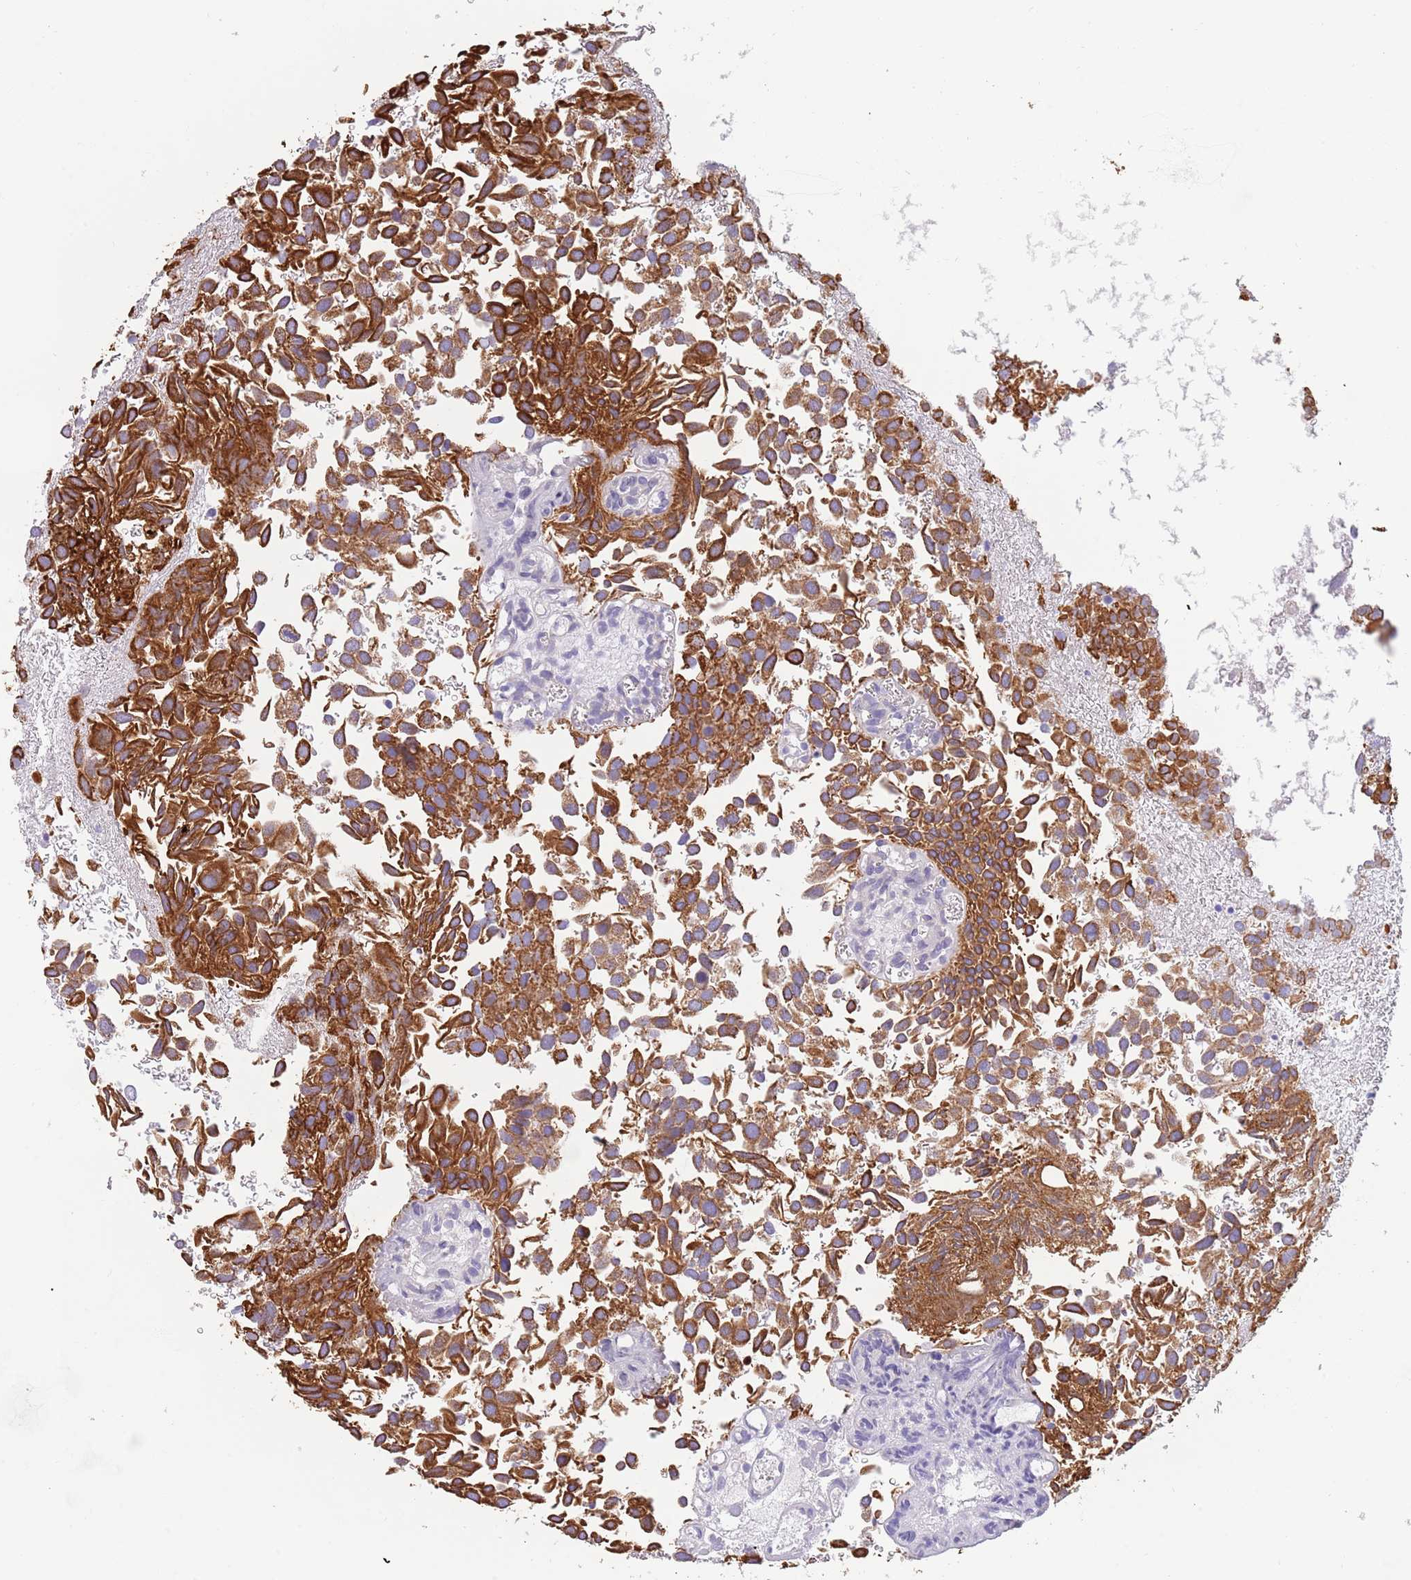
{"staining": {"intensity": "strong", "quantity": ">75%", "location": "cytoplasmic/membranous"}, "tissue": "urothelial cancer", "cell_type": "Tumor cells", "image_type": "cancer", "snomed": [{"axis": "morphology", "description": "Urothelial carcinoma, Low grade"}, {"axis": "topography", "description": "Urinary bladder"}], "caption": "Human urothelial carcinoma (low-grade) stained with a brown dye exhibits strong cytoplasmic/membranous positive expression in about >75% of tumor cells.", "gene": "CCDC149", "patient": {"sex": "male", "age": 88}}